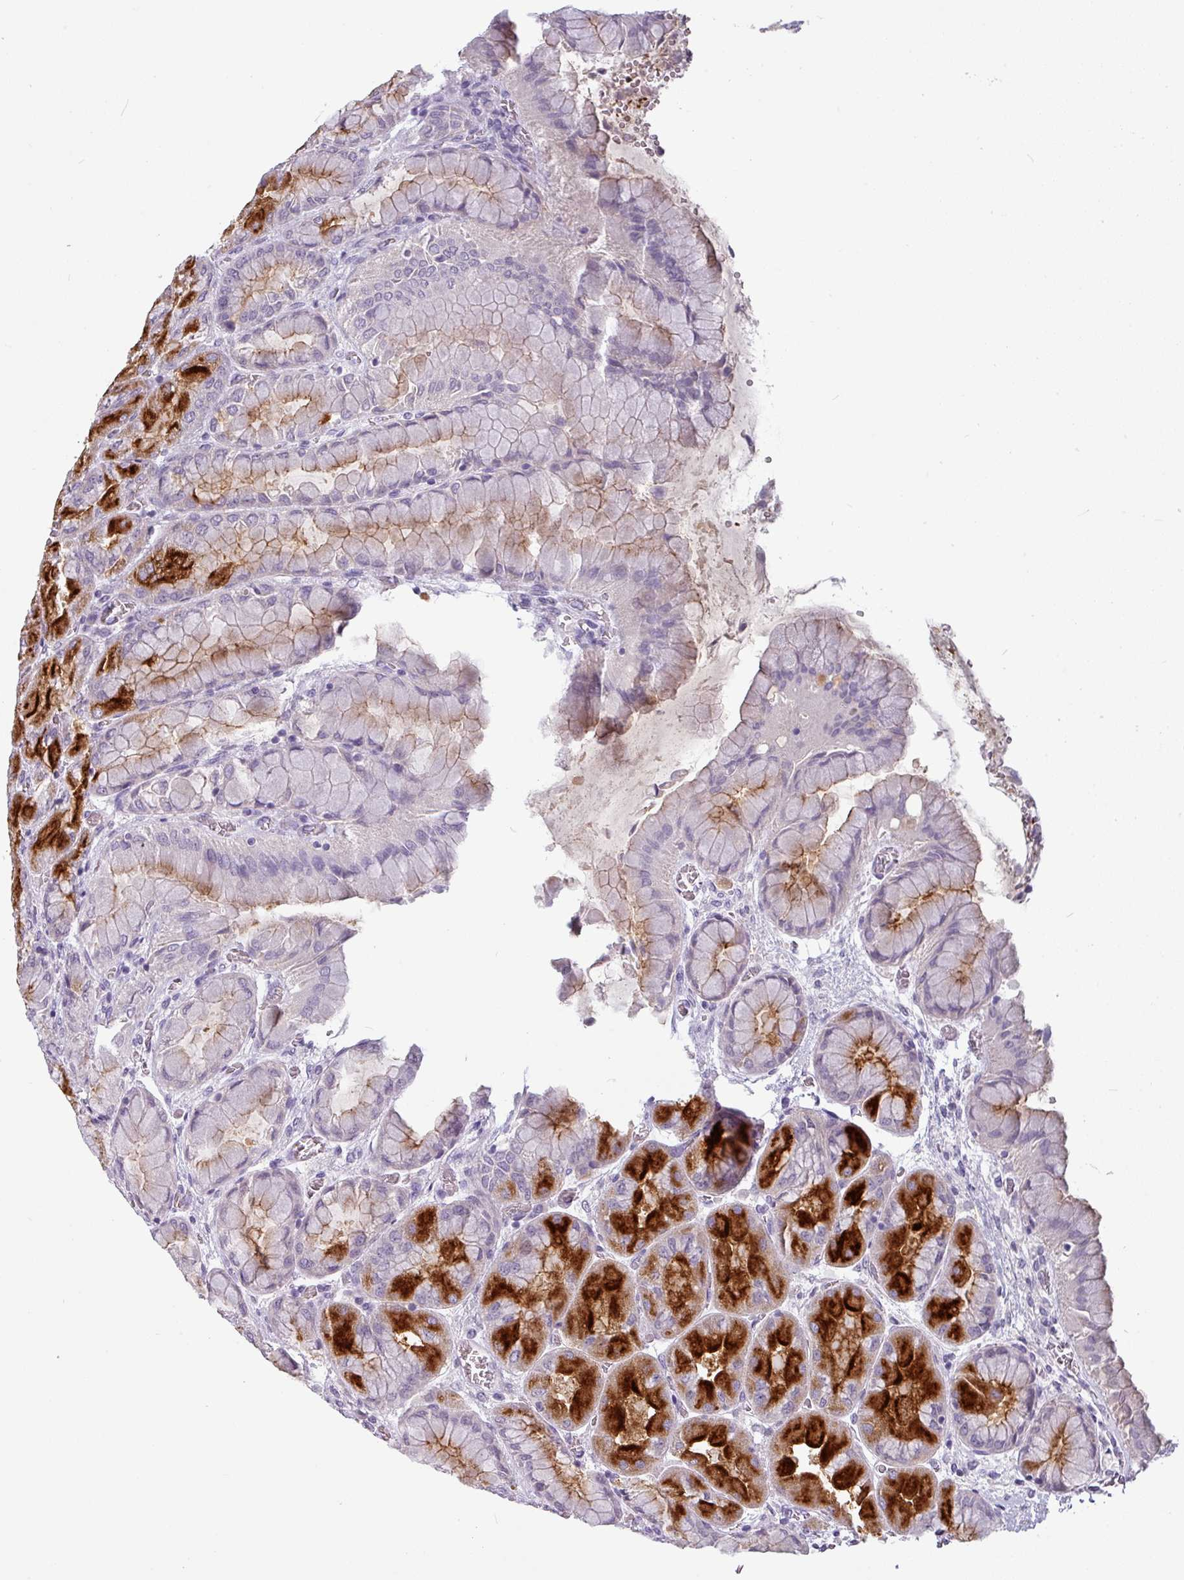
{"staining": {"intensity": "strong", "quantity": "25%-75%", "location": "cytoplasmic/membranous"}, "tissue": "stomach", "cell_type": "Glandular cells", "image_type": "normal", "snomed": [{"axis": "morphology", "description": "Normal tissue, NOS"}, {"axis": "topography", "description": "Stomach"}], "caption": "Brown immunohistochemical staining in unremarkable human stomach shows strong cytoplasmic/membranous staining in approximately 25%-75% of glandular cells. The staining is performed using DAB brown chromogen to label protein expression. The nuclei are counter-stained blue using hematoxylin.", "gene": "SLC26A9", "patient": {"sex": "female", "age": 61}}